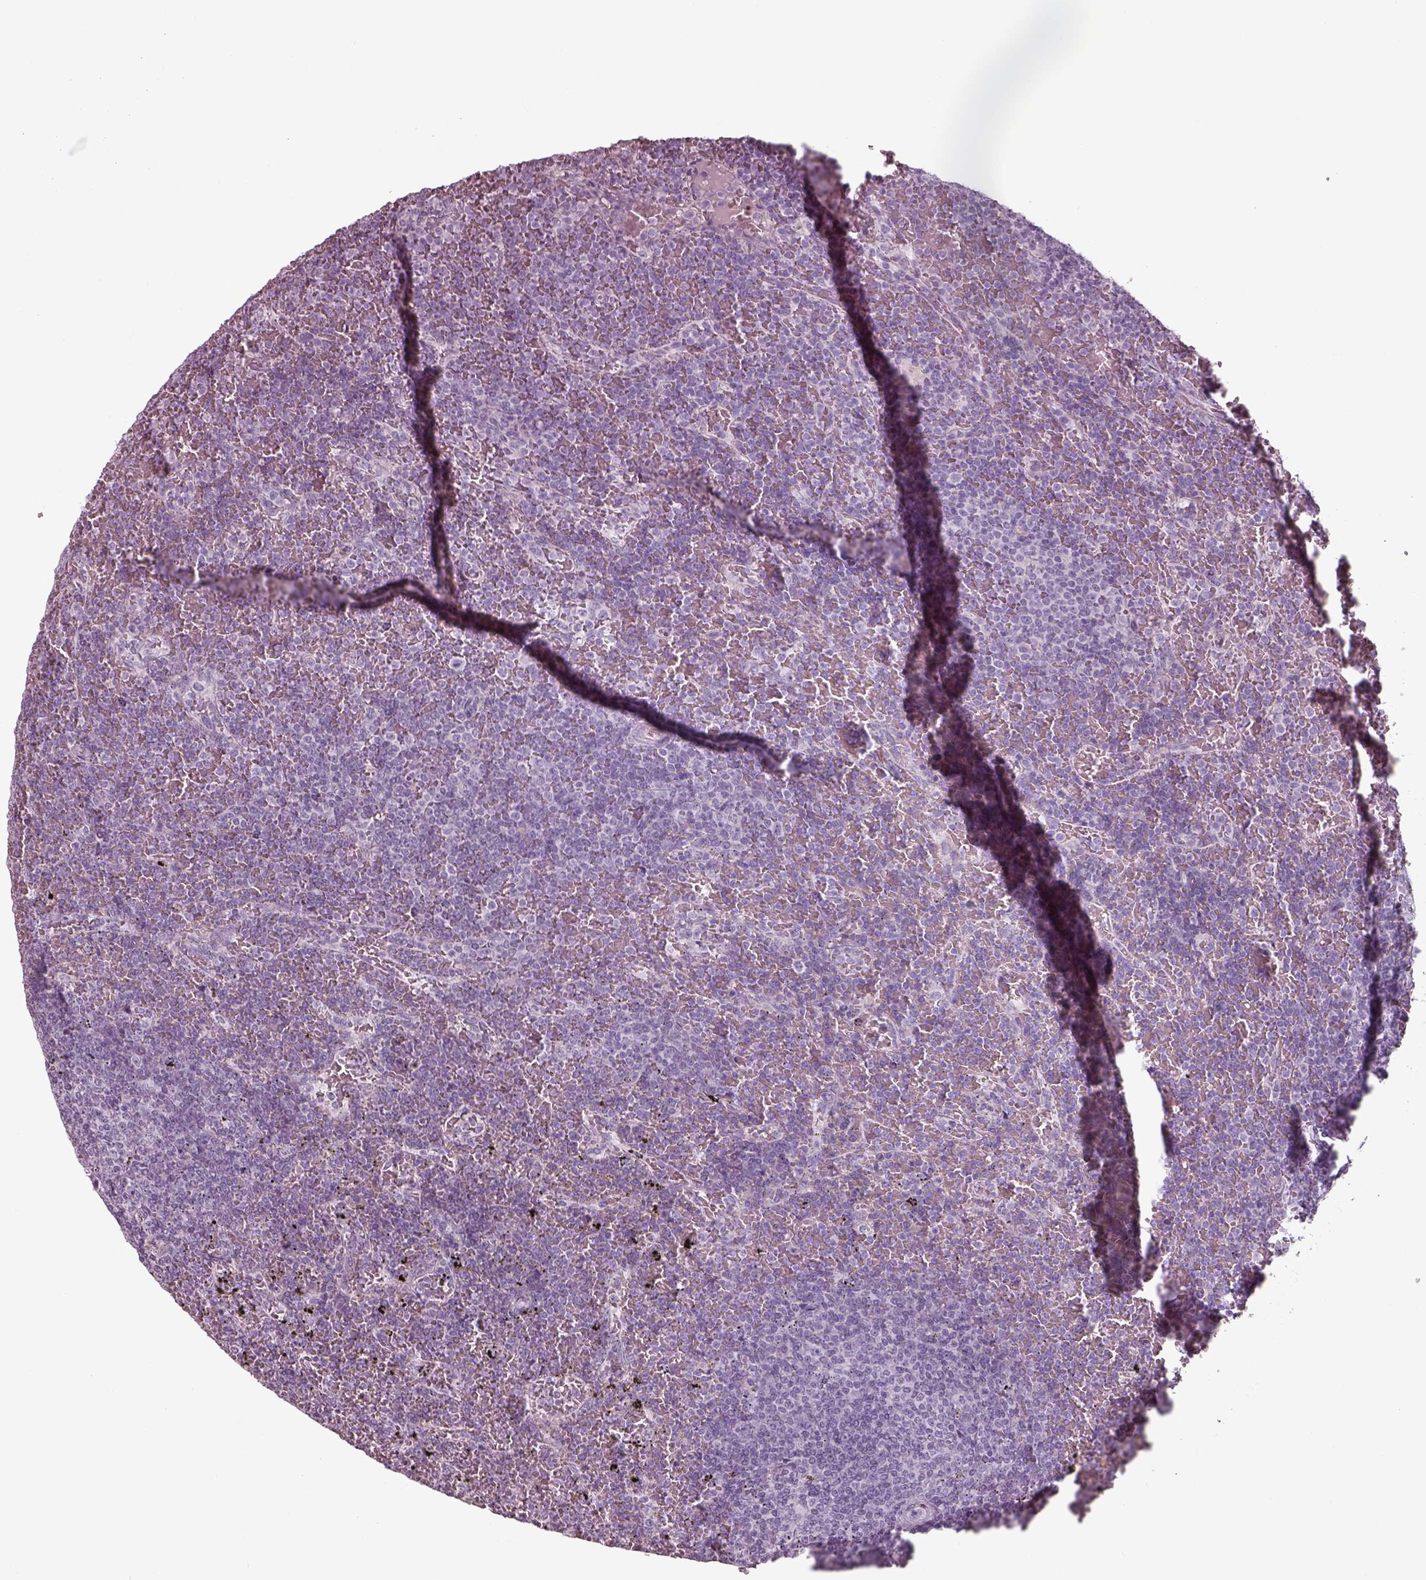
{"staining": {"intensity": "negative", "quantity": "none", "location": "none"}, "tissue": "lymphoma", "cell_type": "Tumor cells", "image_type": "cancer", "snomed": [{"axis": "morphology", "description": "Malignant lymphoma, non-Hodgkin's type, Low grade"}, {"axis": "topography", "description": "Spleen"}], "caption": "Lymphoma stained for a protein using immunohistochemistry reveals no staining tumor cells.", "gene": "SEPTIN14", "patient": {"sex": "female", "age": 77}}